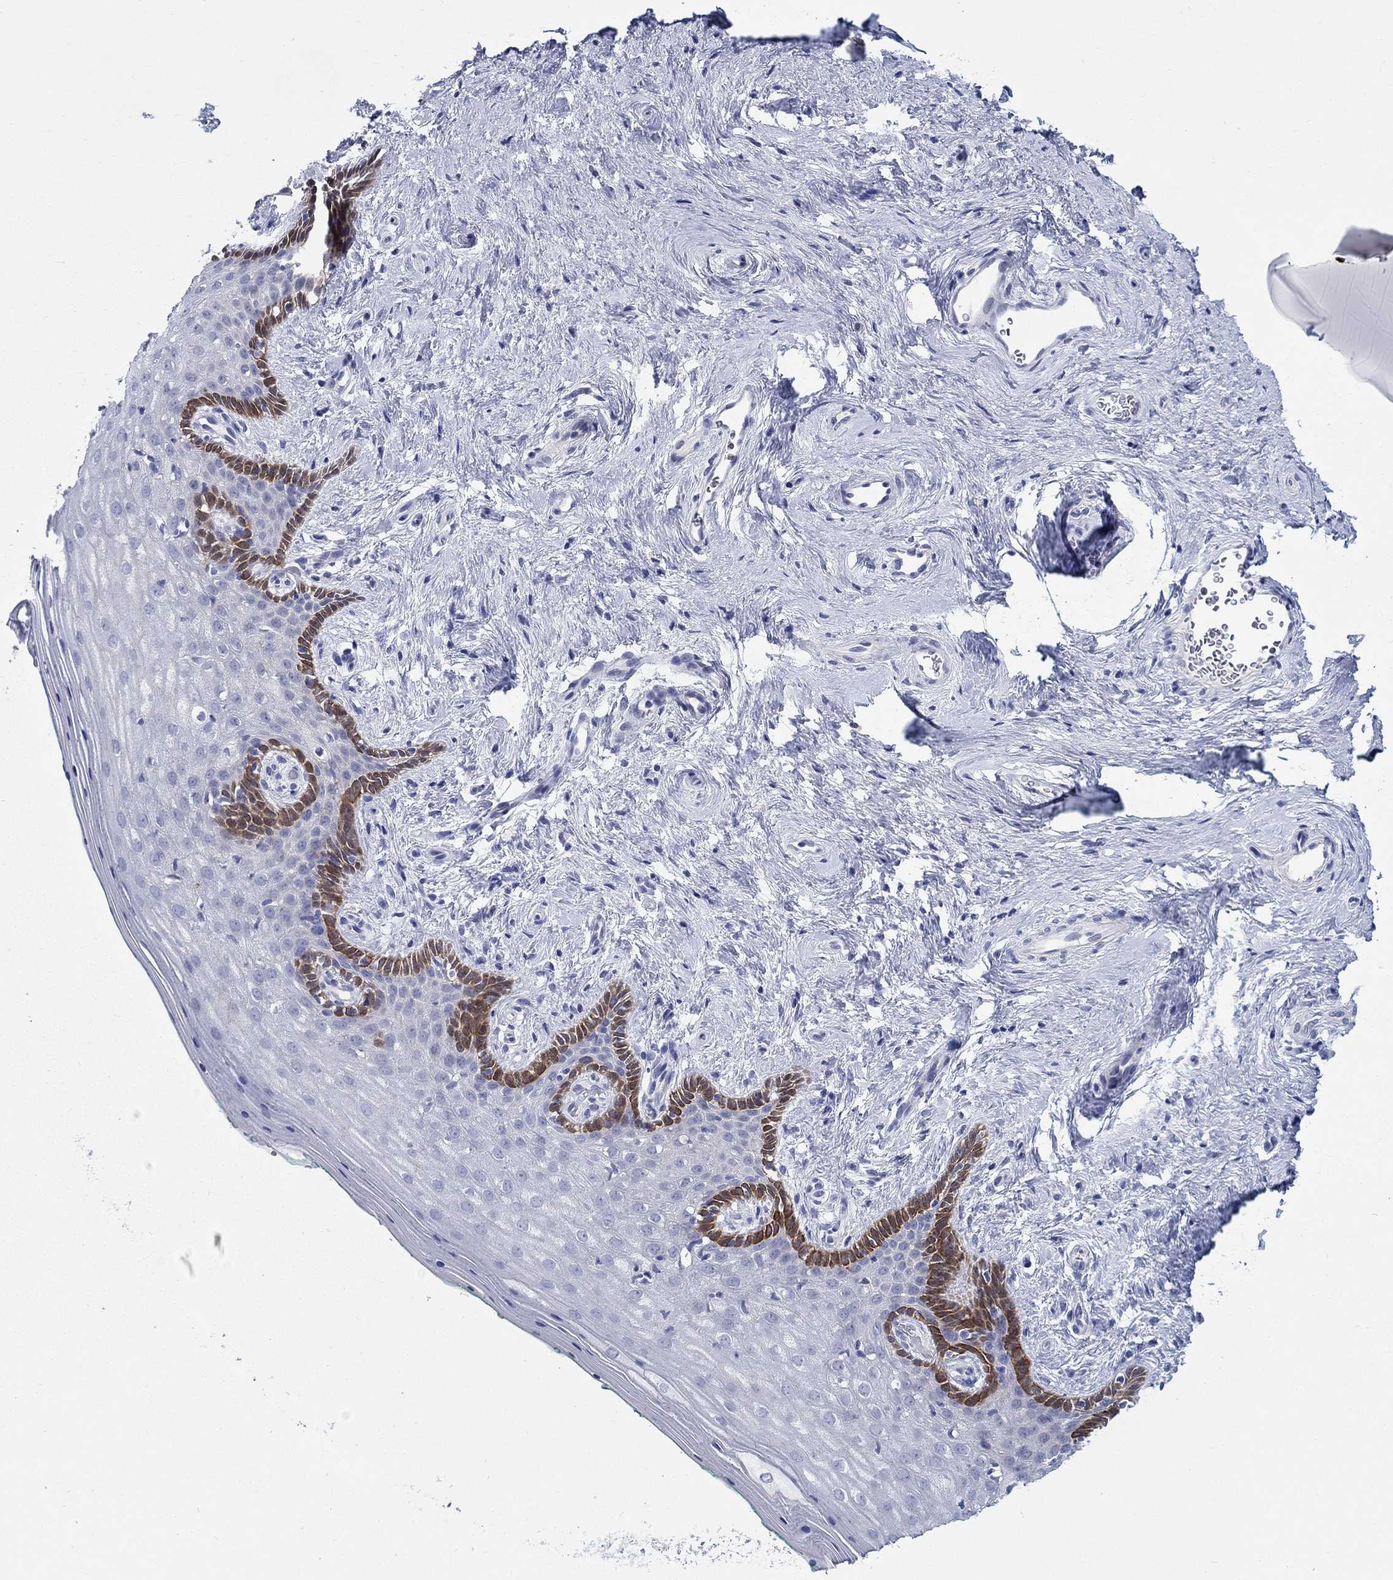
{"staining": {"intensity": "strong", "quantity": "<25%", "location": "cytoplasmic/membranous"}, "tissue": "vagina", "cell_type": "Squamous epithelial cells", "image_type": "normal", "snomed": [{"axis": "morphology", "description": "Normal tissue, NOS"}, {"axis": "topography", "description": "Vagina"}], "caption": "Protein expression by immunohistochemistry displays strong cytoplasmic/membranous positivity in about <25% of squamous epithelial cells in unremarkable vagina. (brown staining indicates protein expression, while blue staining denotes nuclei).", "gene": "RAP1GAP", "patient": {"sex": "female", "age": 45}}